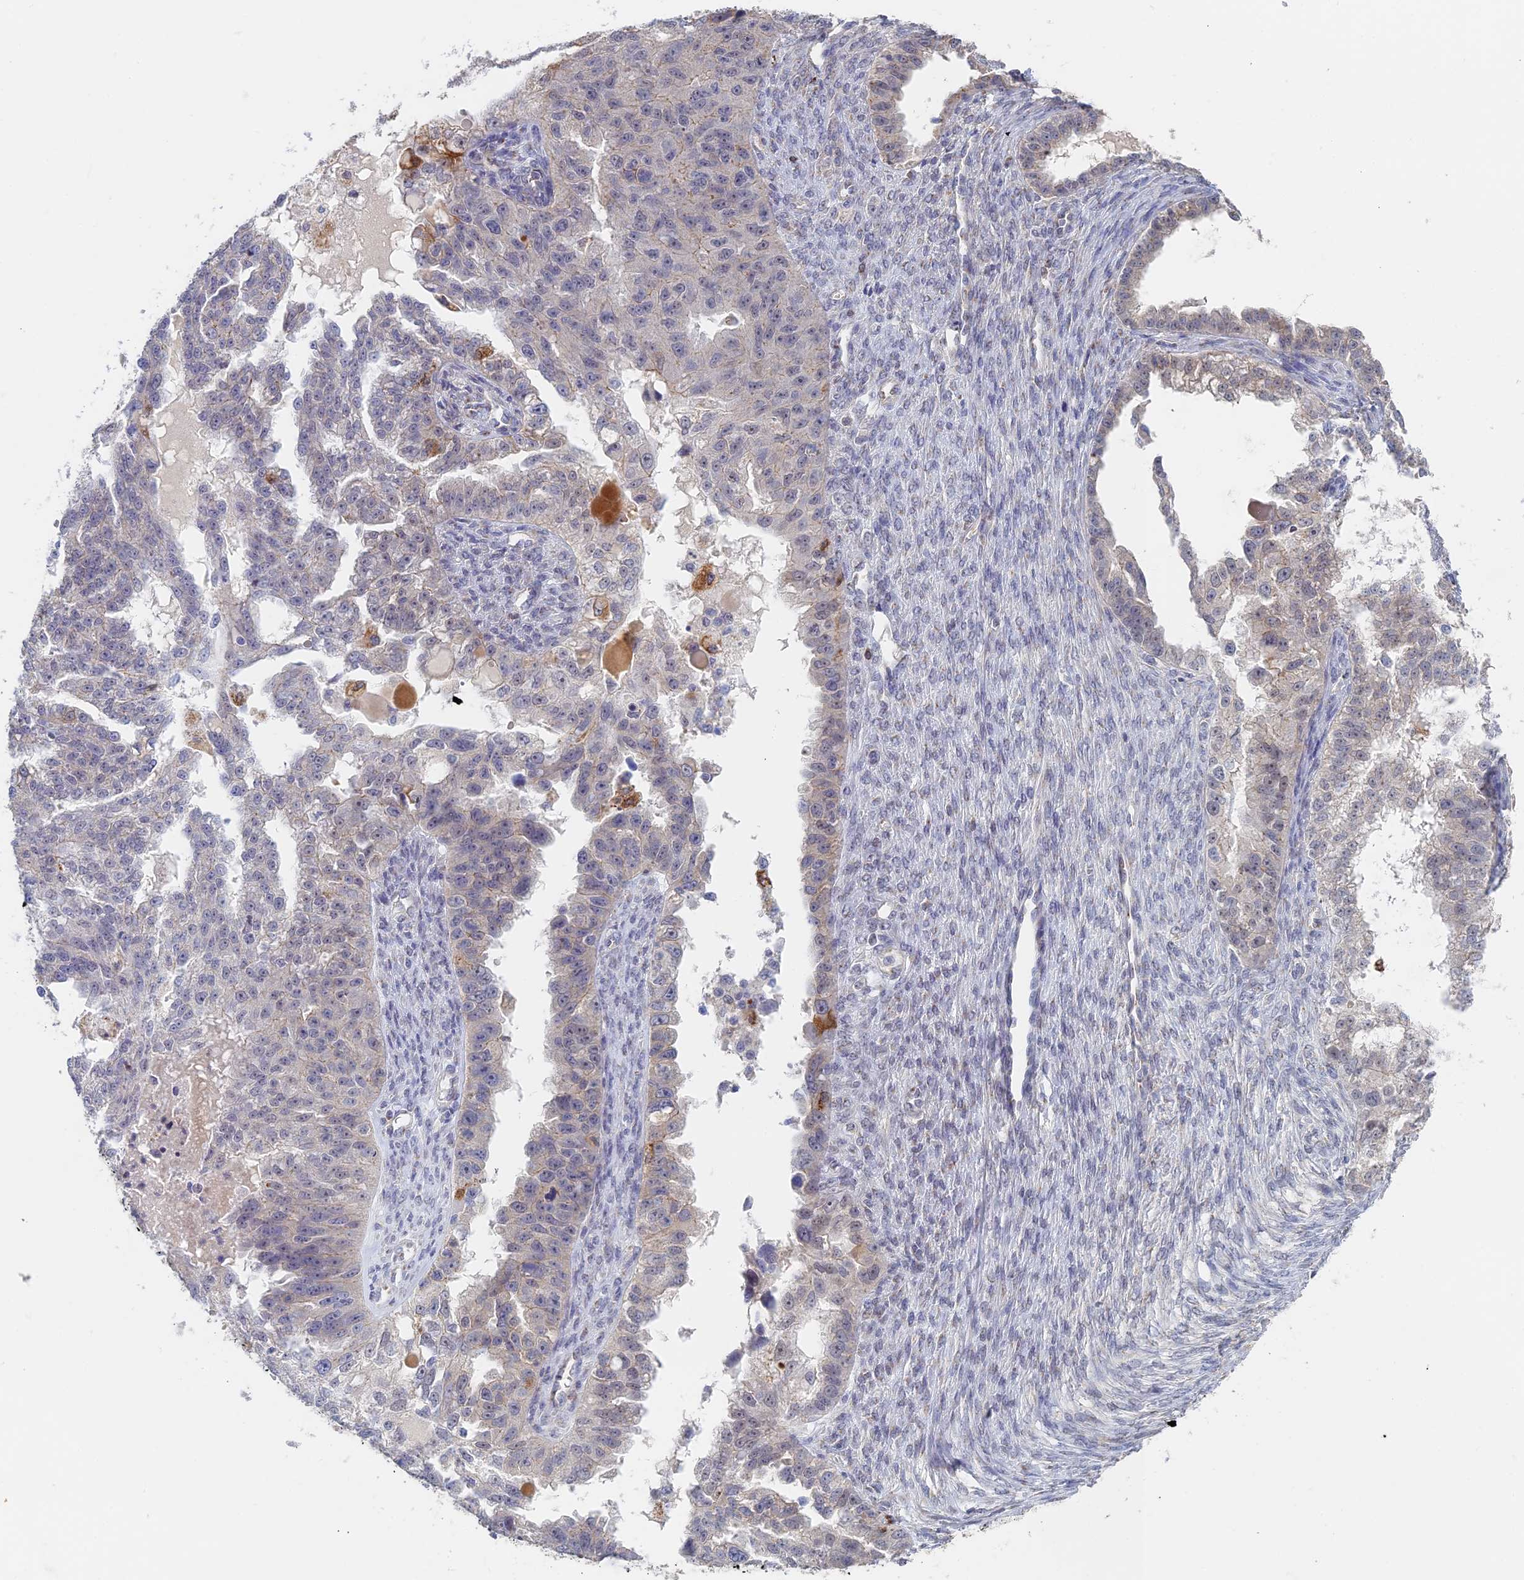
{"staining": {"intensity": "negative", "quantity": "none", "location": "none"}, "tissue": "ovarian cancer", "cell_type": "Tumor cells", "image_type": "cancer", "snomed": [{"axis": "morphology", "description": "Cystadenocarcinoma, serous, NOS"}, {"axis": "topography", "description": "Ovary"}], "caption": "DAB (3,3'-diaminobenzidine) immunohistochemical staining of ovarian cancer exhibits no significant staining in tumor cells.", "gene": "GPATCH1", "patient": {"sex": "female", "age": 58}}